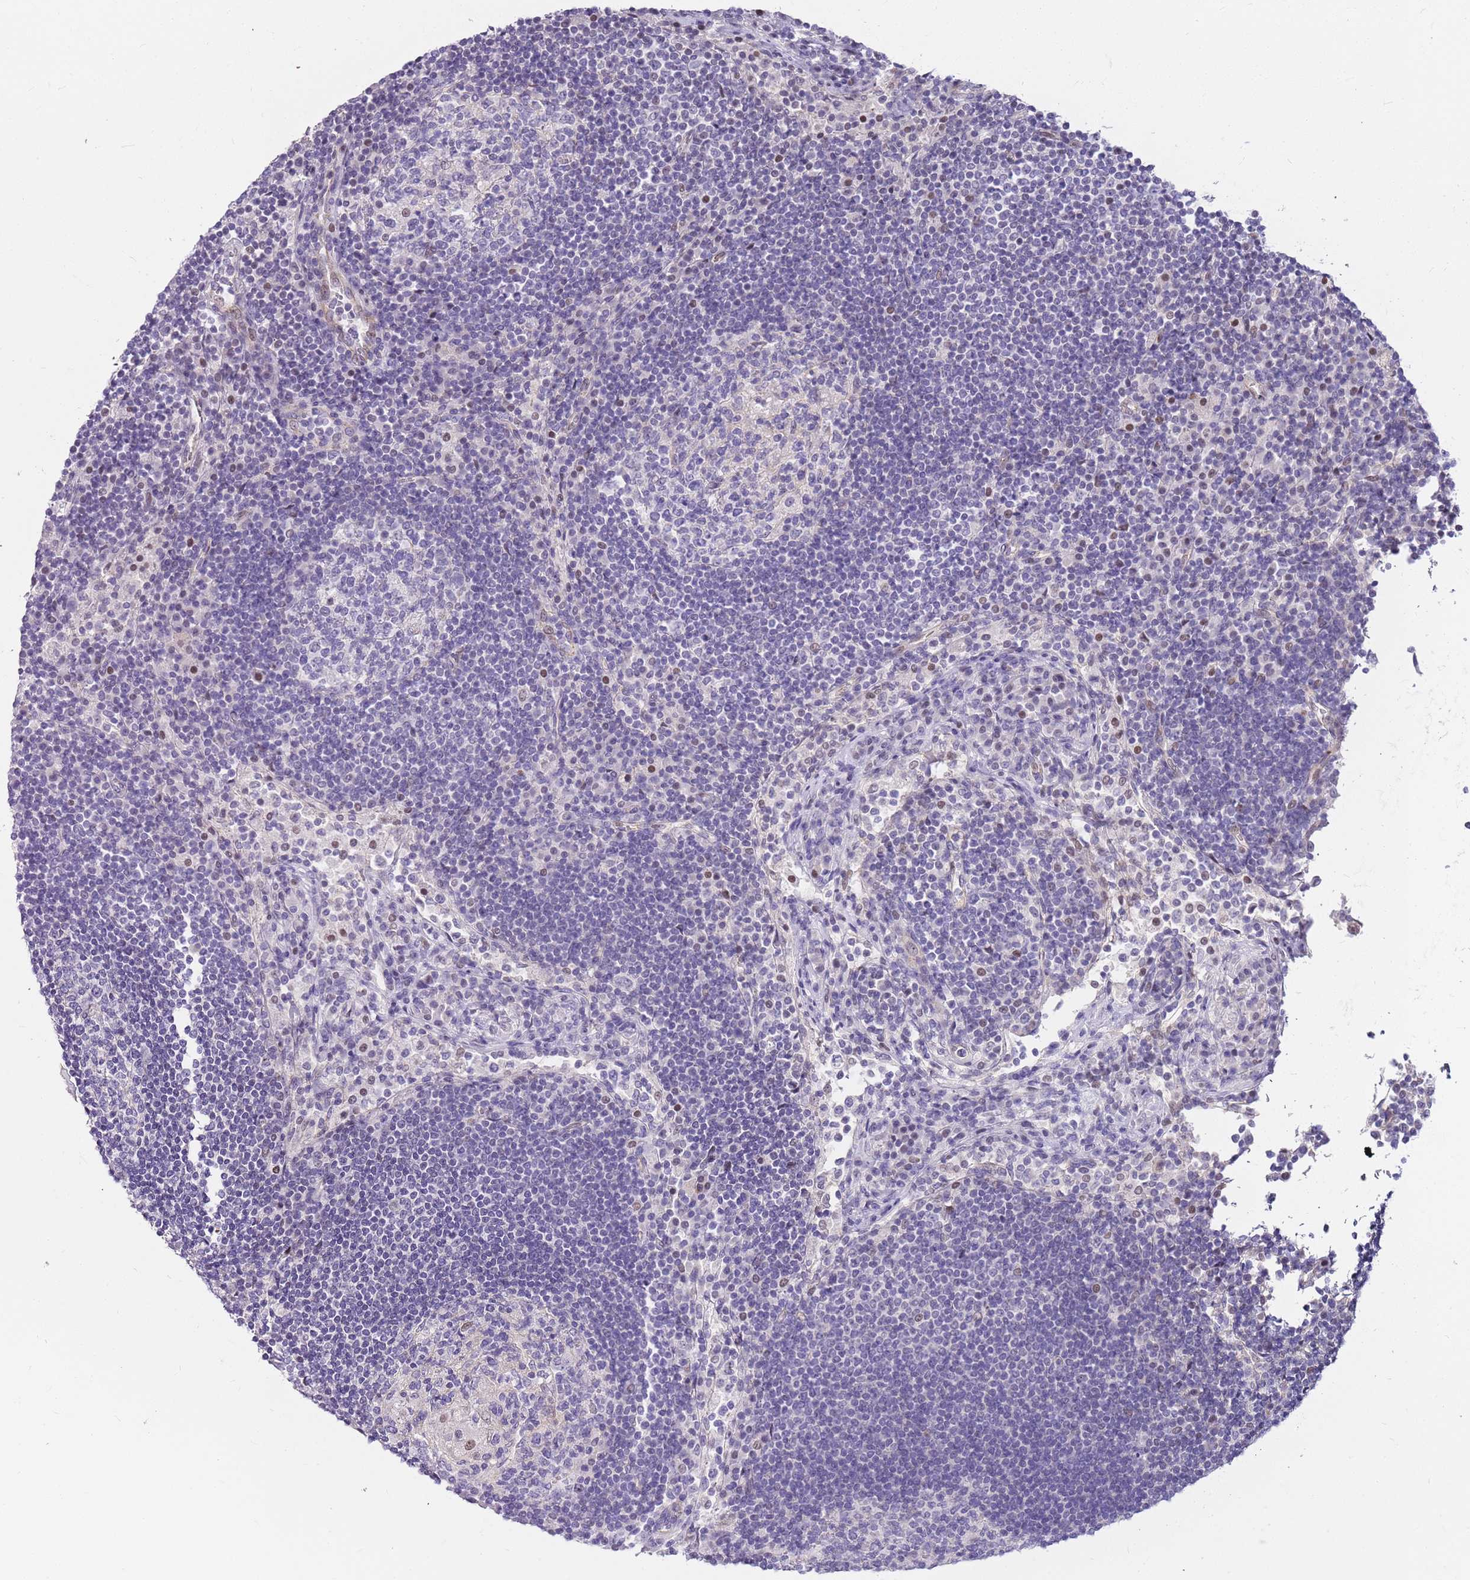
{"staining": {"intensity": "negative", "quantity": "none", "location": "none"}, "tissue": "lymph node", "cell_type": "Germinal center cells", "image_type": "normal", "snomed": [{"axis": "morphology", "description": "Normal tissue, NOS"}, {"axis": "topography", "description": "Lymph node"}], "caption": "IHC micrograph of unremarkable lymph node: lymph node stained with DAB reveals no significant protein expression in germinal center cells. (Immunohistochemistry, brightfield microscopy, high magnification).", "gene": "CLBA1", "patient": {"sex": "female", "age": 53}}